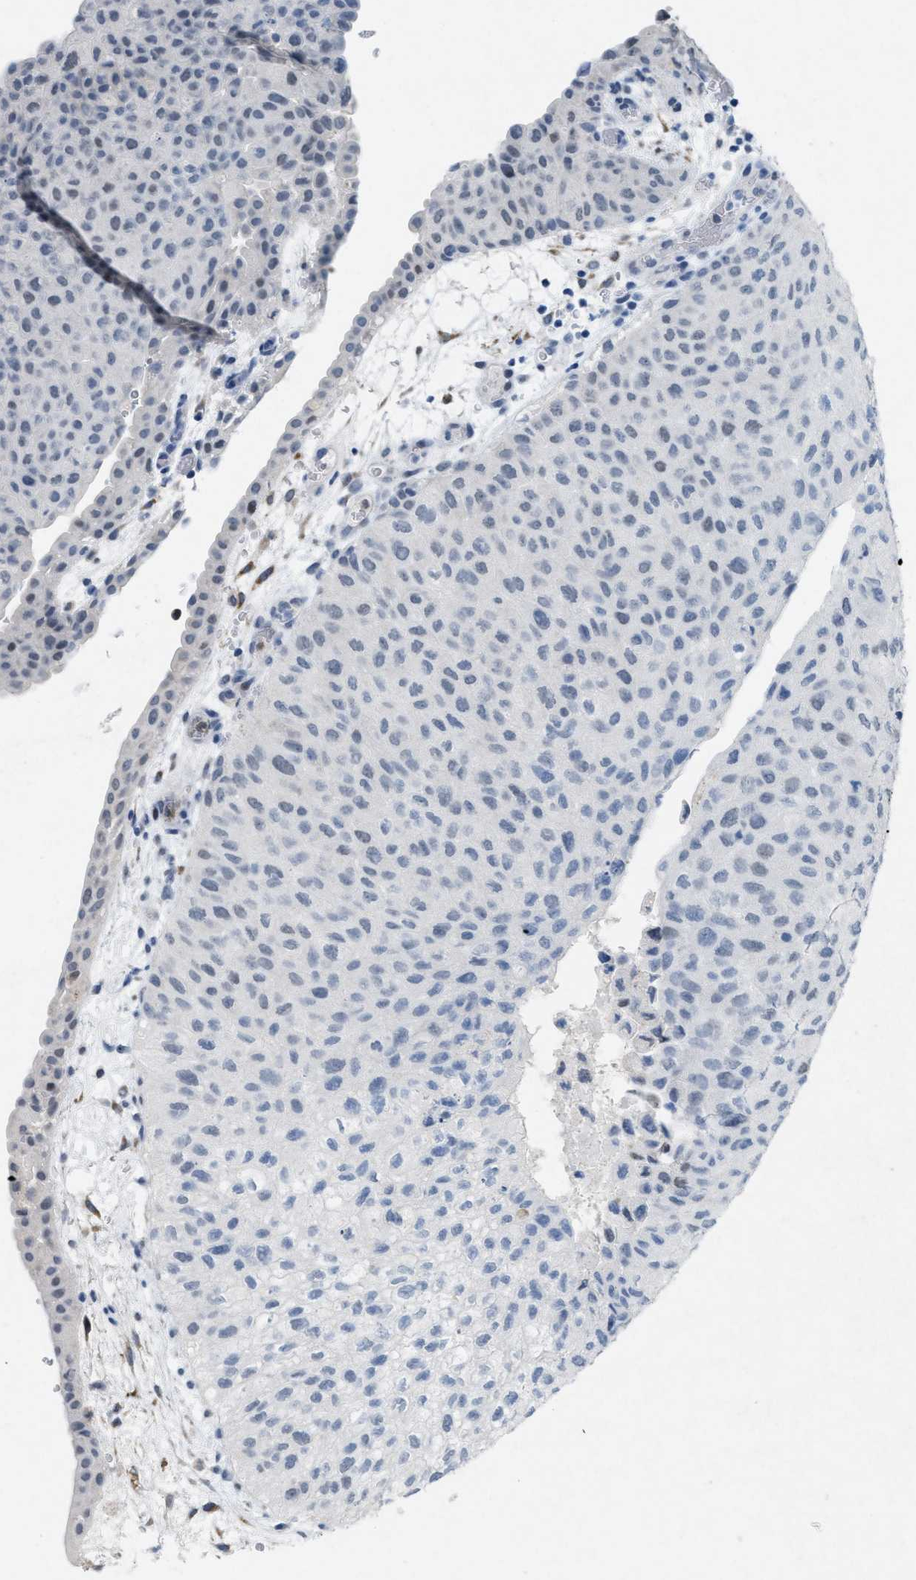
{"staining": {"intensity": "negative", "quantity": "none", "location": "none"}, "tissue": "urothelial cancer", "cell_type": "Tumor cells", "image_type": "cancer", "snomed": [{"axis": "morphology", "description": "Urothelial carcinoma, Low grade"}, {"axis": "morphology", "description": "Urothelial carcinoma, High grade"}, {"axis": "topography", "description": "Urinary bladder"}], "caption": "A photomicrograph of urothelial cancer stained for a protein reveals no brown staining in tumor cells.", "gene": "TASOR", "patient": {"sex": "male", "age": 35}}